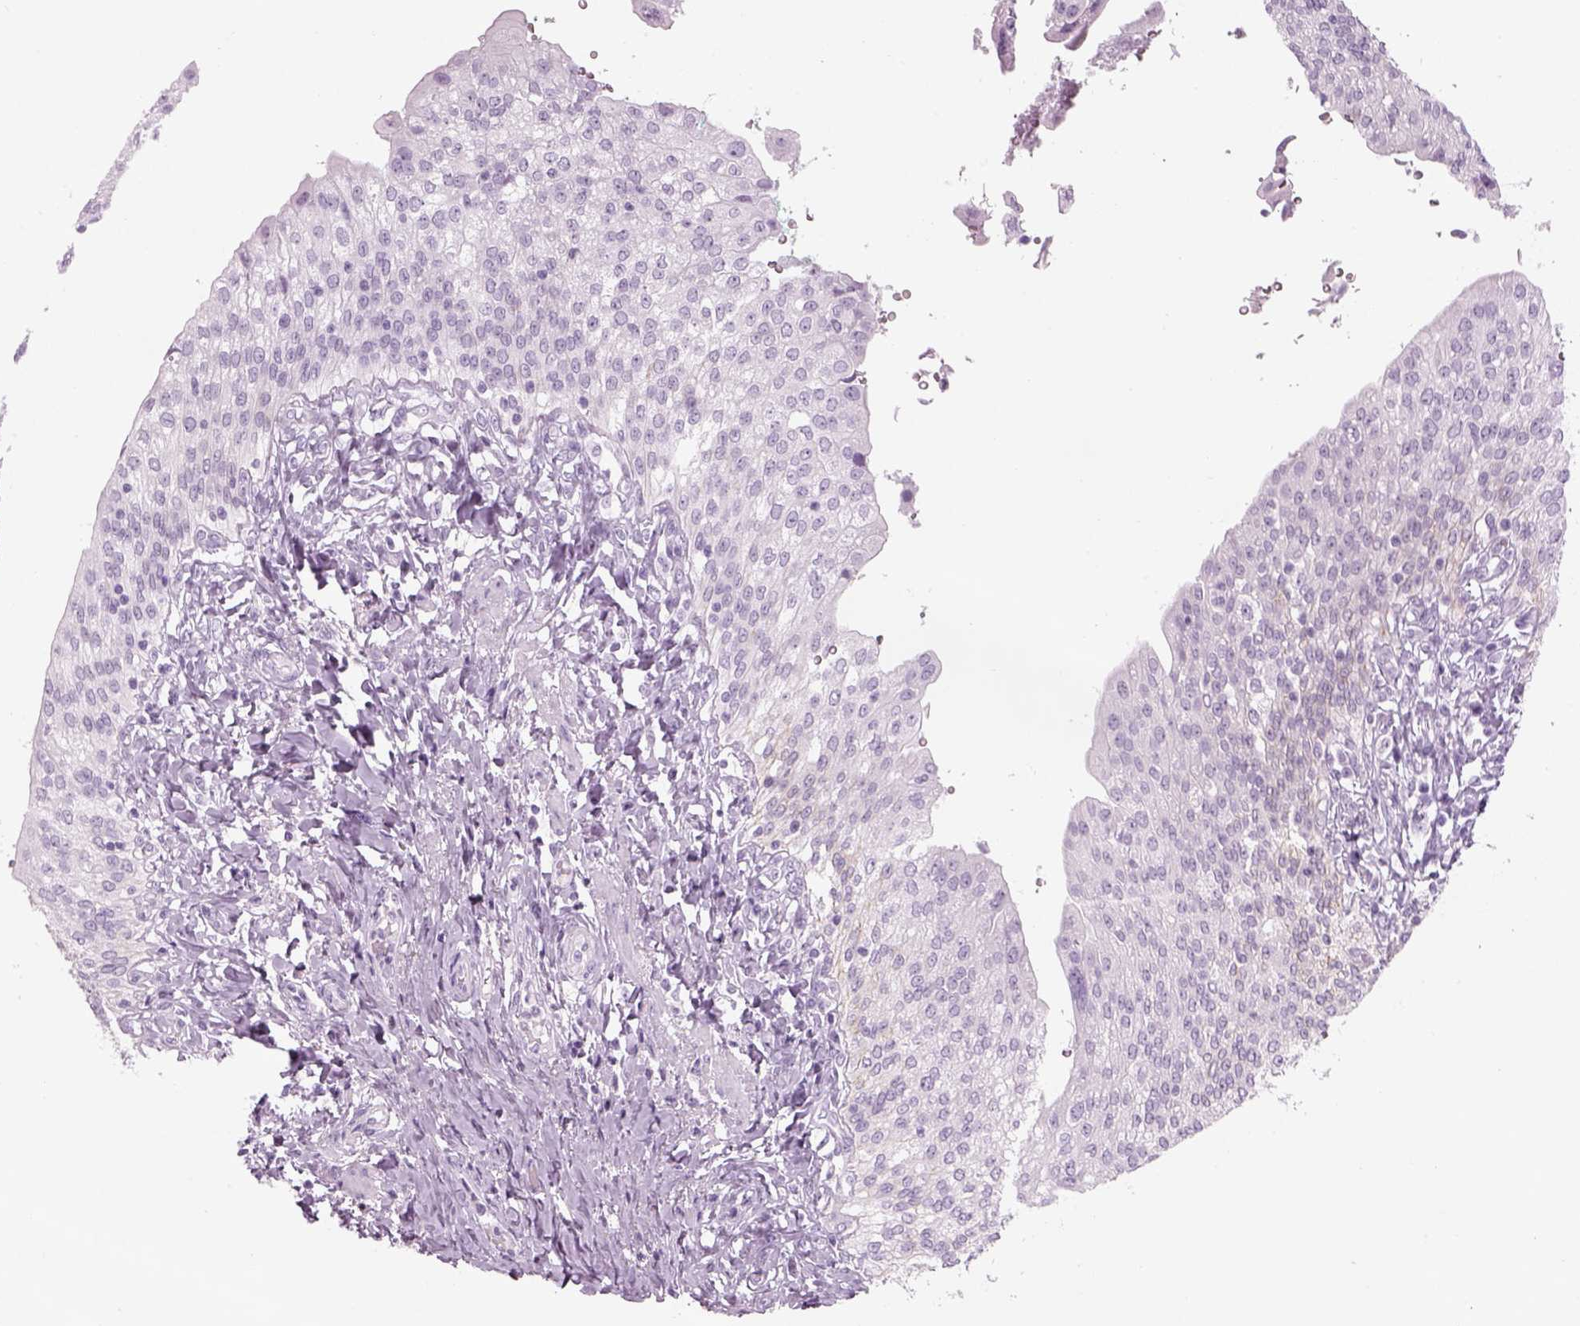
{"staining": {"intensity": "negative", "quantity": "none", "location": "none"}, "tissue": "urinary bladder", "cell_type": "Urothelial cells", "image_type": "normal", "snomed": [{"axis": "morphology", "description": "Normal tissue, NOS"}, {"axis": "morphology", "description": "Inflammation, NOS"}, {"axis": "topography", "description": "Urinary bladder"}], "caption": "The immunohistochemistry histopathology image has no significant expression in urothelial cells of urinary bladder.", "gene": "SAG", "patient": {"sex": "male", "age": 64}}